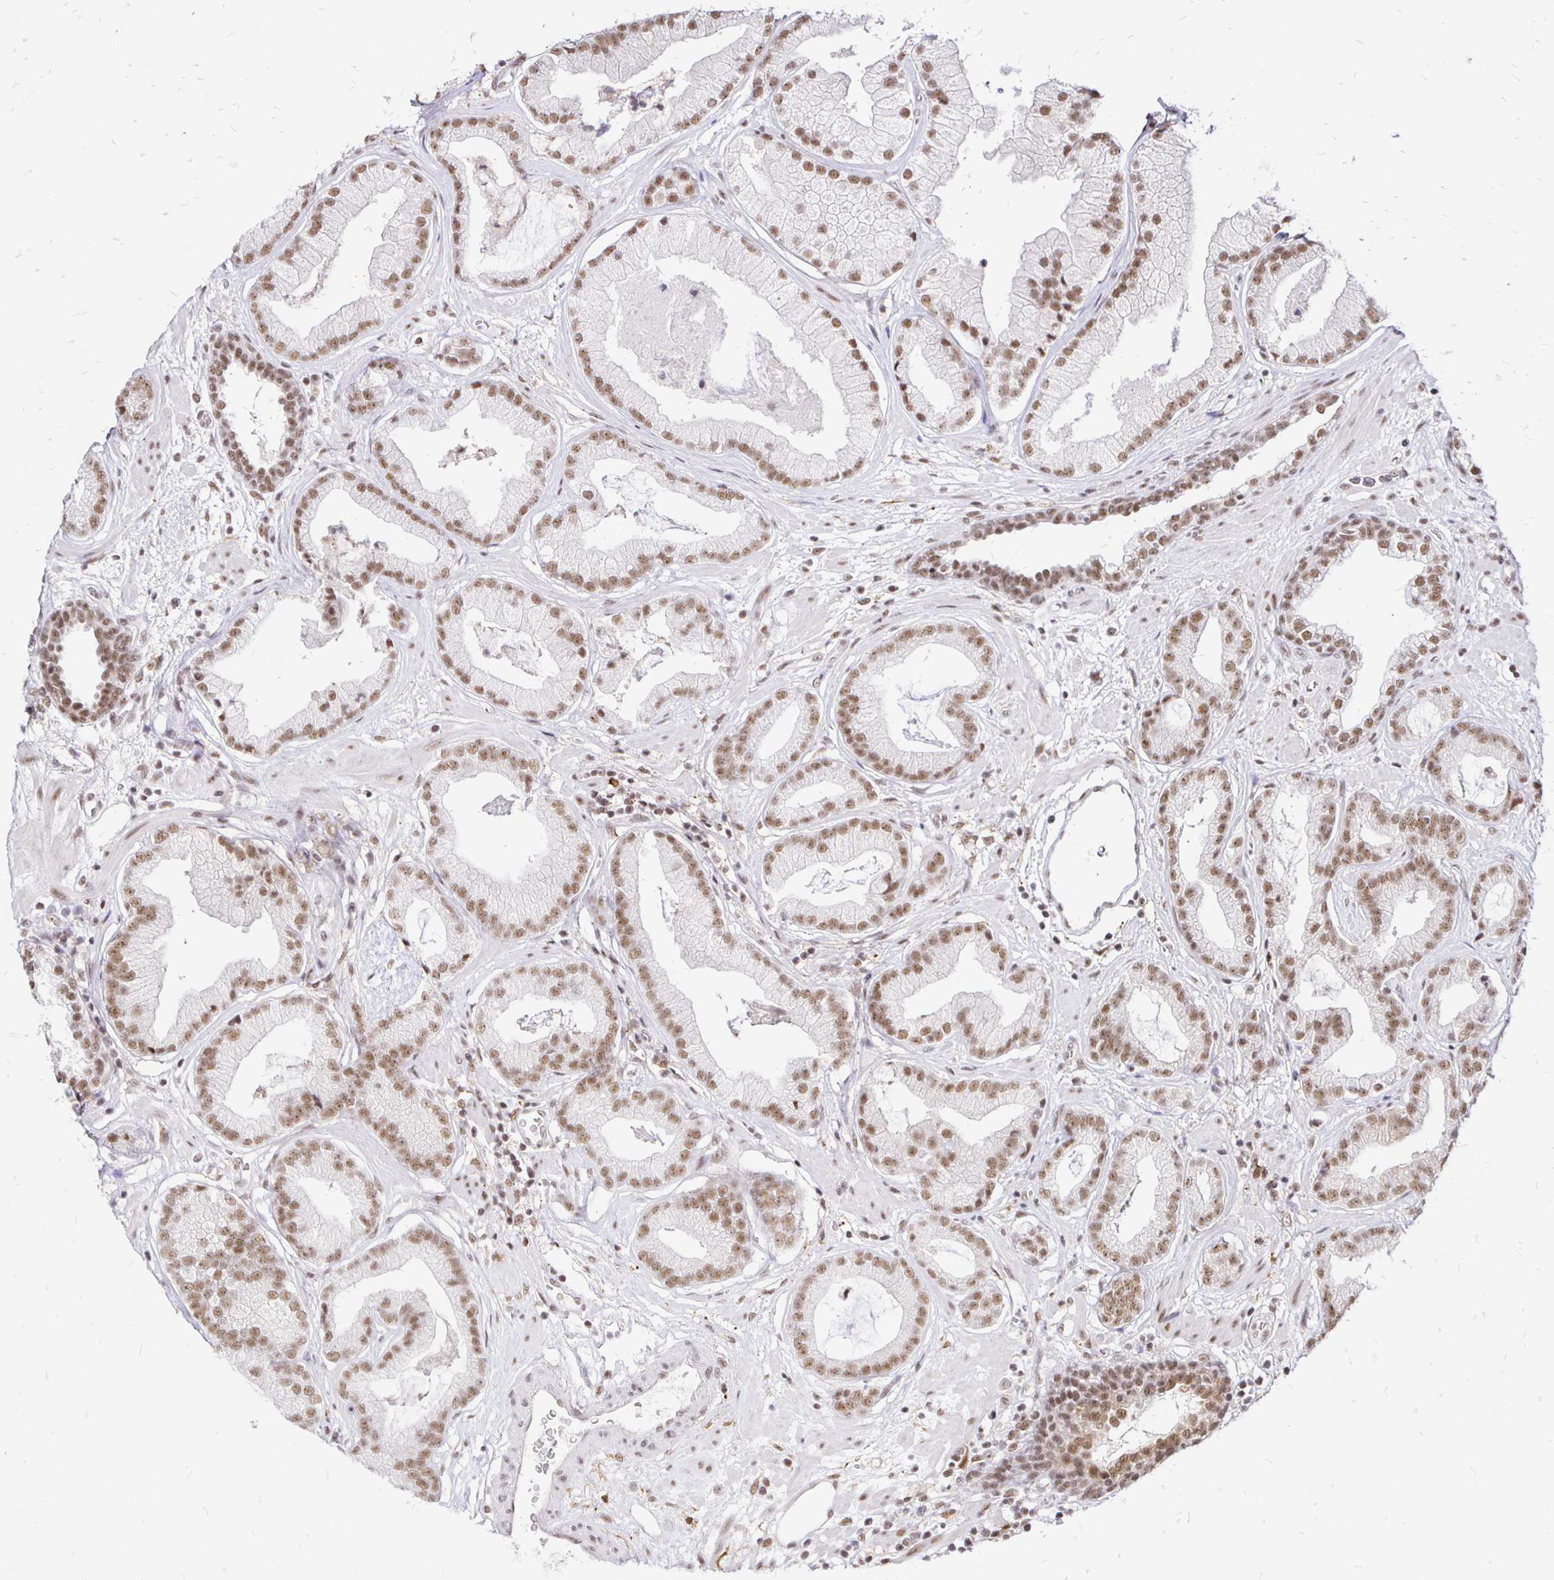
{"staining": {"intensity": "moderate", "quantity": ">75%", "location": "nuclear"}, "tissue": "prostate cancer", "cell_type": "Tumor cells", "image_type": "cancer", "snomed": [{"axis": "morphology", "description": "Adenocarcinoma, Low grade"}, {"axis": "topography", "description": "Prostate"}], "caption": "High-power microscopy captured an immunohistochemistry photomicrograph of prostate cancer (low-grade adenocarcinoma), revealing moderate nuclear expression in approximately >75% of tumor cells.", "gene": "SIN3A", "patient": {"sex": "male", "age": 62}}